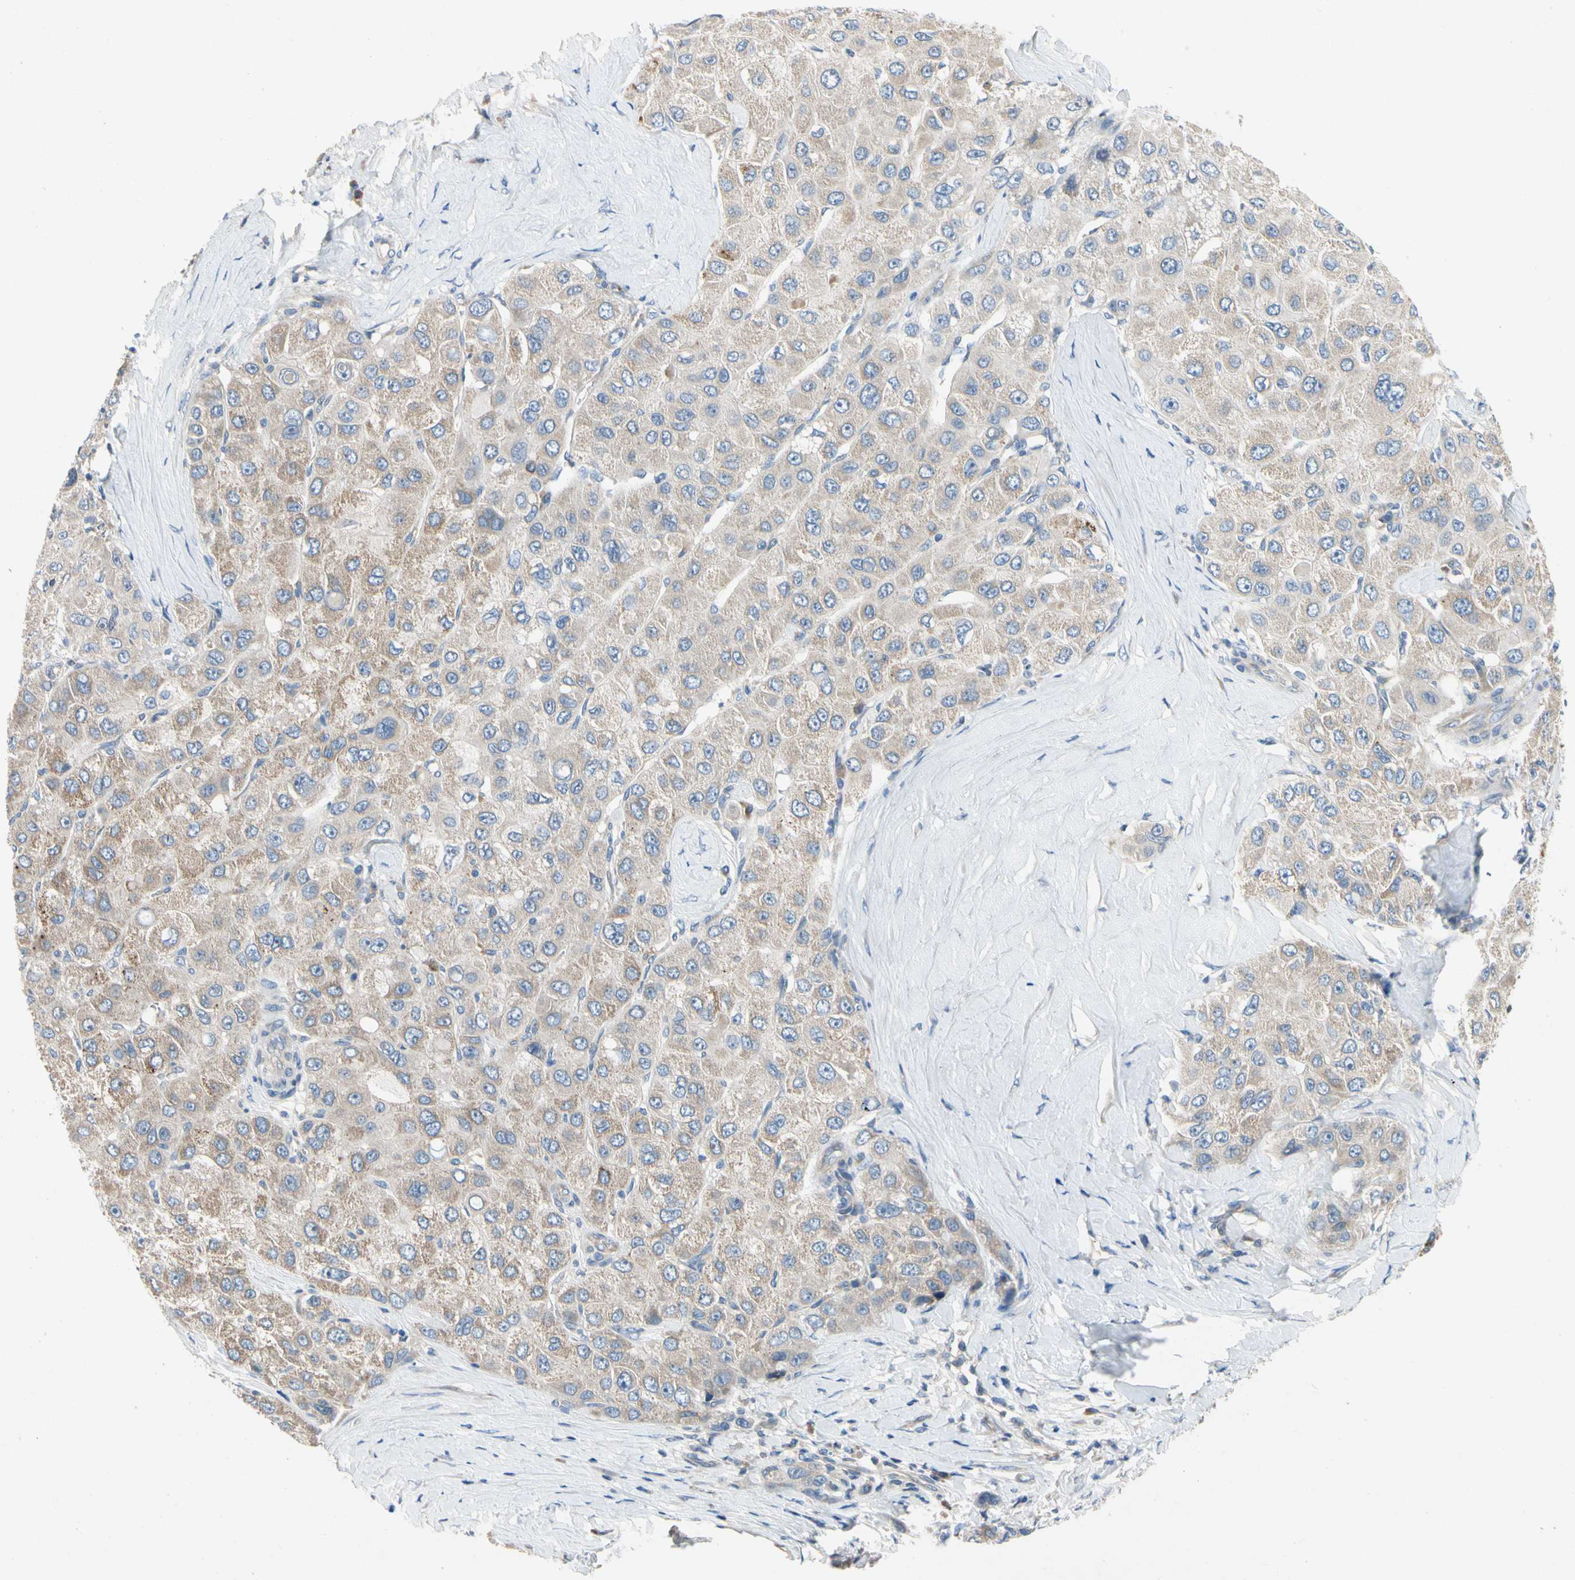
{"staining": {"intensity": "moderate", "quantity": ">75%", "location": "cytoplasmic/membranous"}, "tissue": "liver cancer", "cell_type": "Tumor cells", "image_type": "cancer", "snomed": [{"axis": "morphology", "description": "Carcinoma, Hepatocellular, NOS"}, {"axis": "topography", "description": "Liver"}], "caption": "Protein expression analysis of hepatocellular carcinoma (liver) exhibits moderate cytoplasmic/membranous staining in approximately >75% of tumor cells.", "gene": "KLHDC8B", "patient": {"sex": "male", "age": 80}}